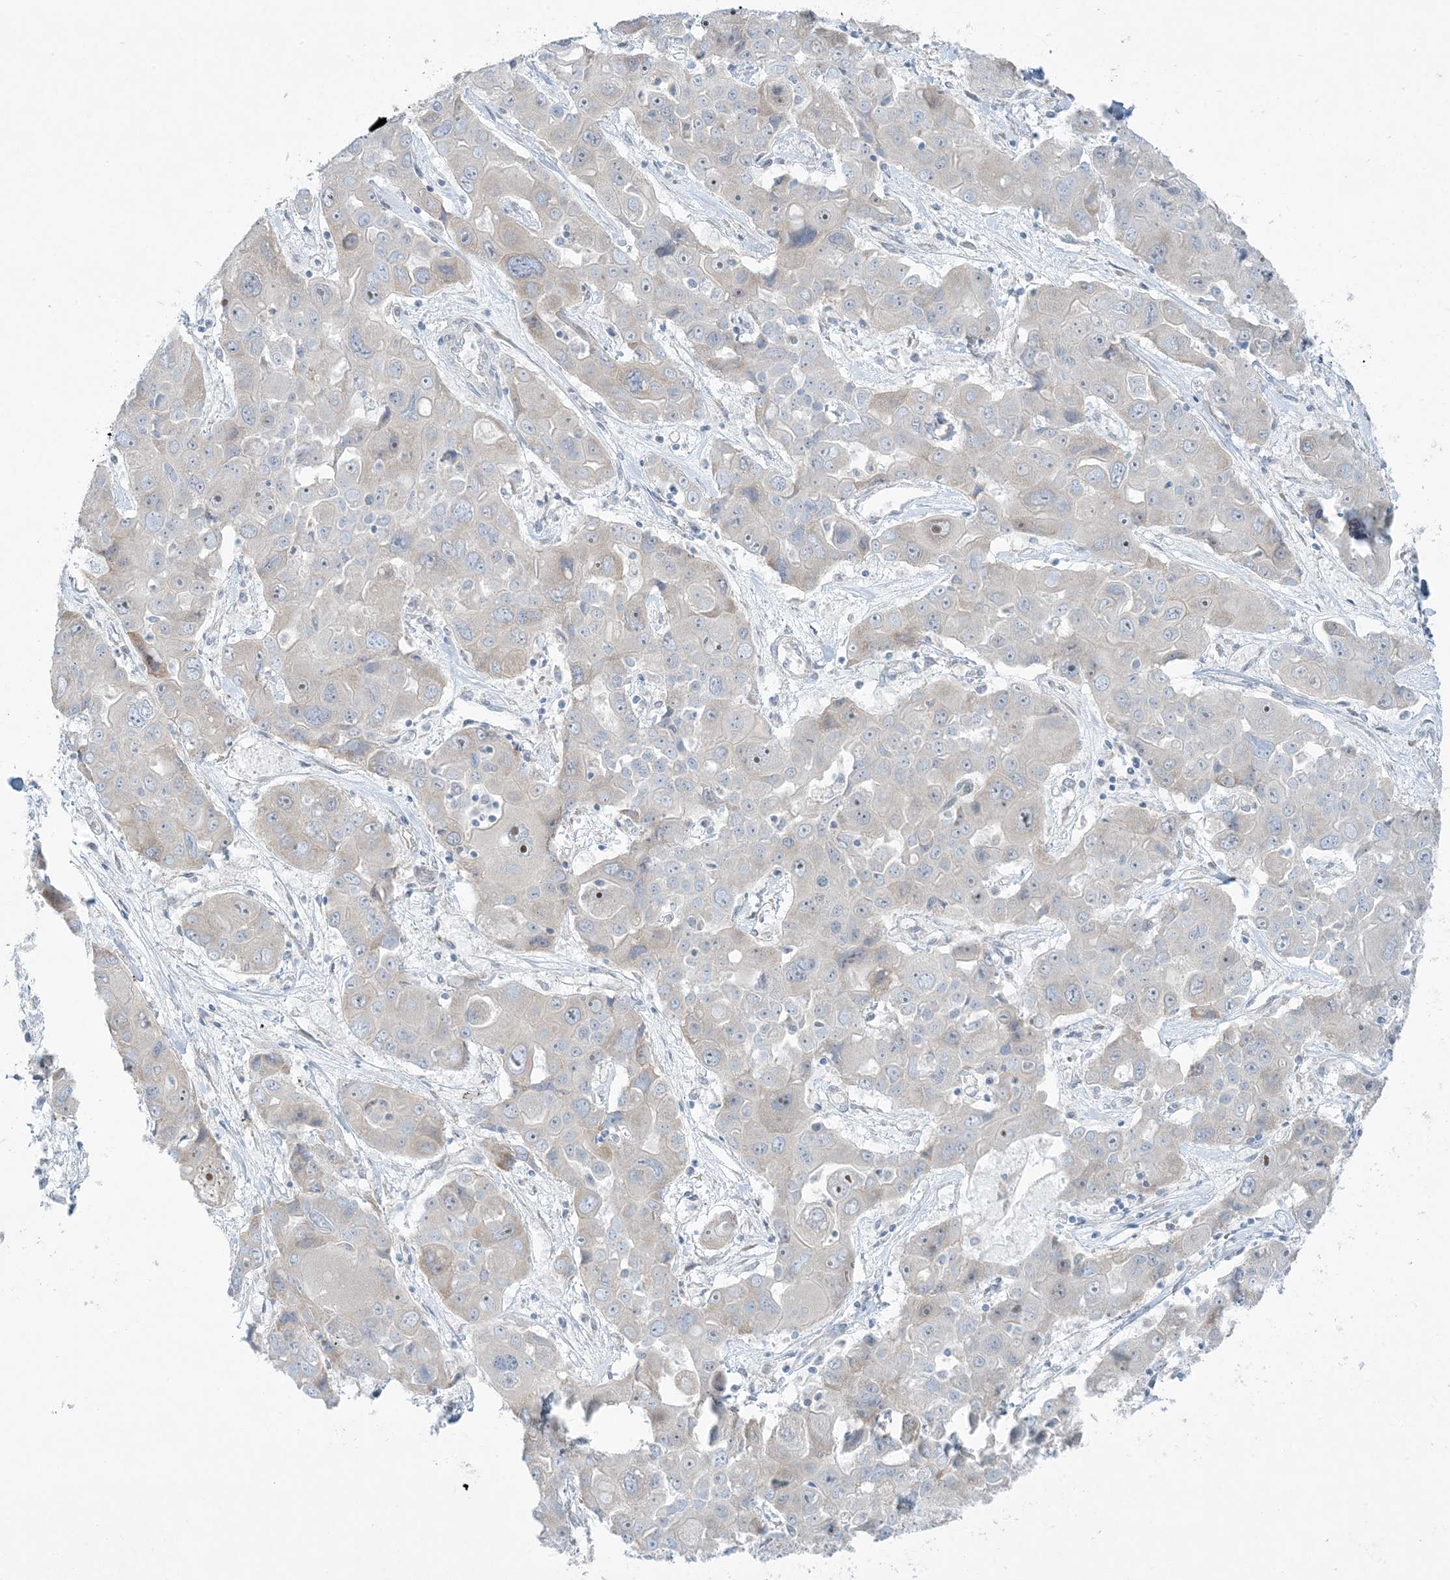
{"staining": {"intensity": "weak", "quantity": "<25%", "location": "cytoplasmic/membranous"}, "tissue": "liver cancer", "cell_type": "Tumor cells", "image_type": "cancer", "snomed": [{"axis": "morphology", "description": "Cholangiocarcinoma"}, {"axis": "topography", "description": "Liver"}], "caption": "Histopathology image shows no significant protein expression in tumor cells of liver cholangiocarcinoma.", "gene": "SCN3A", "patient": {"sex": "male", "age": 67}}